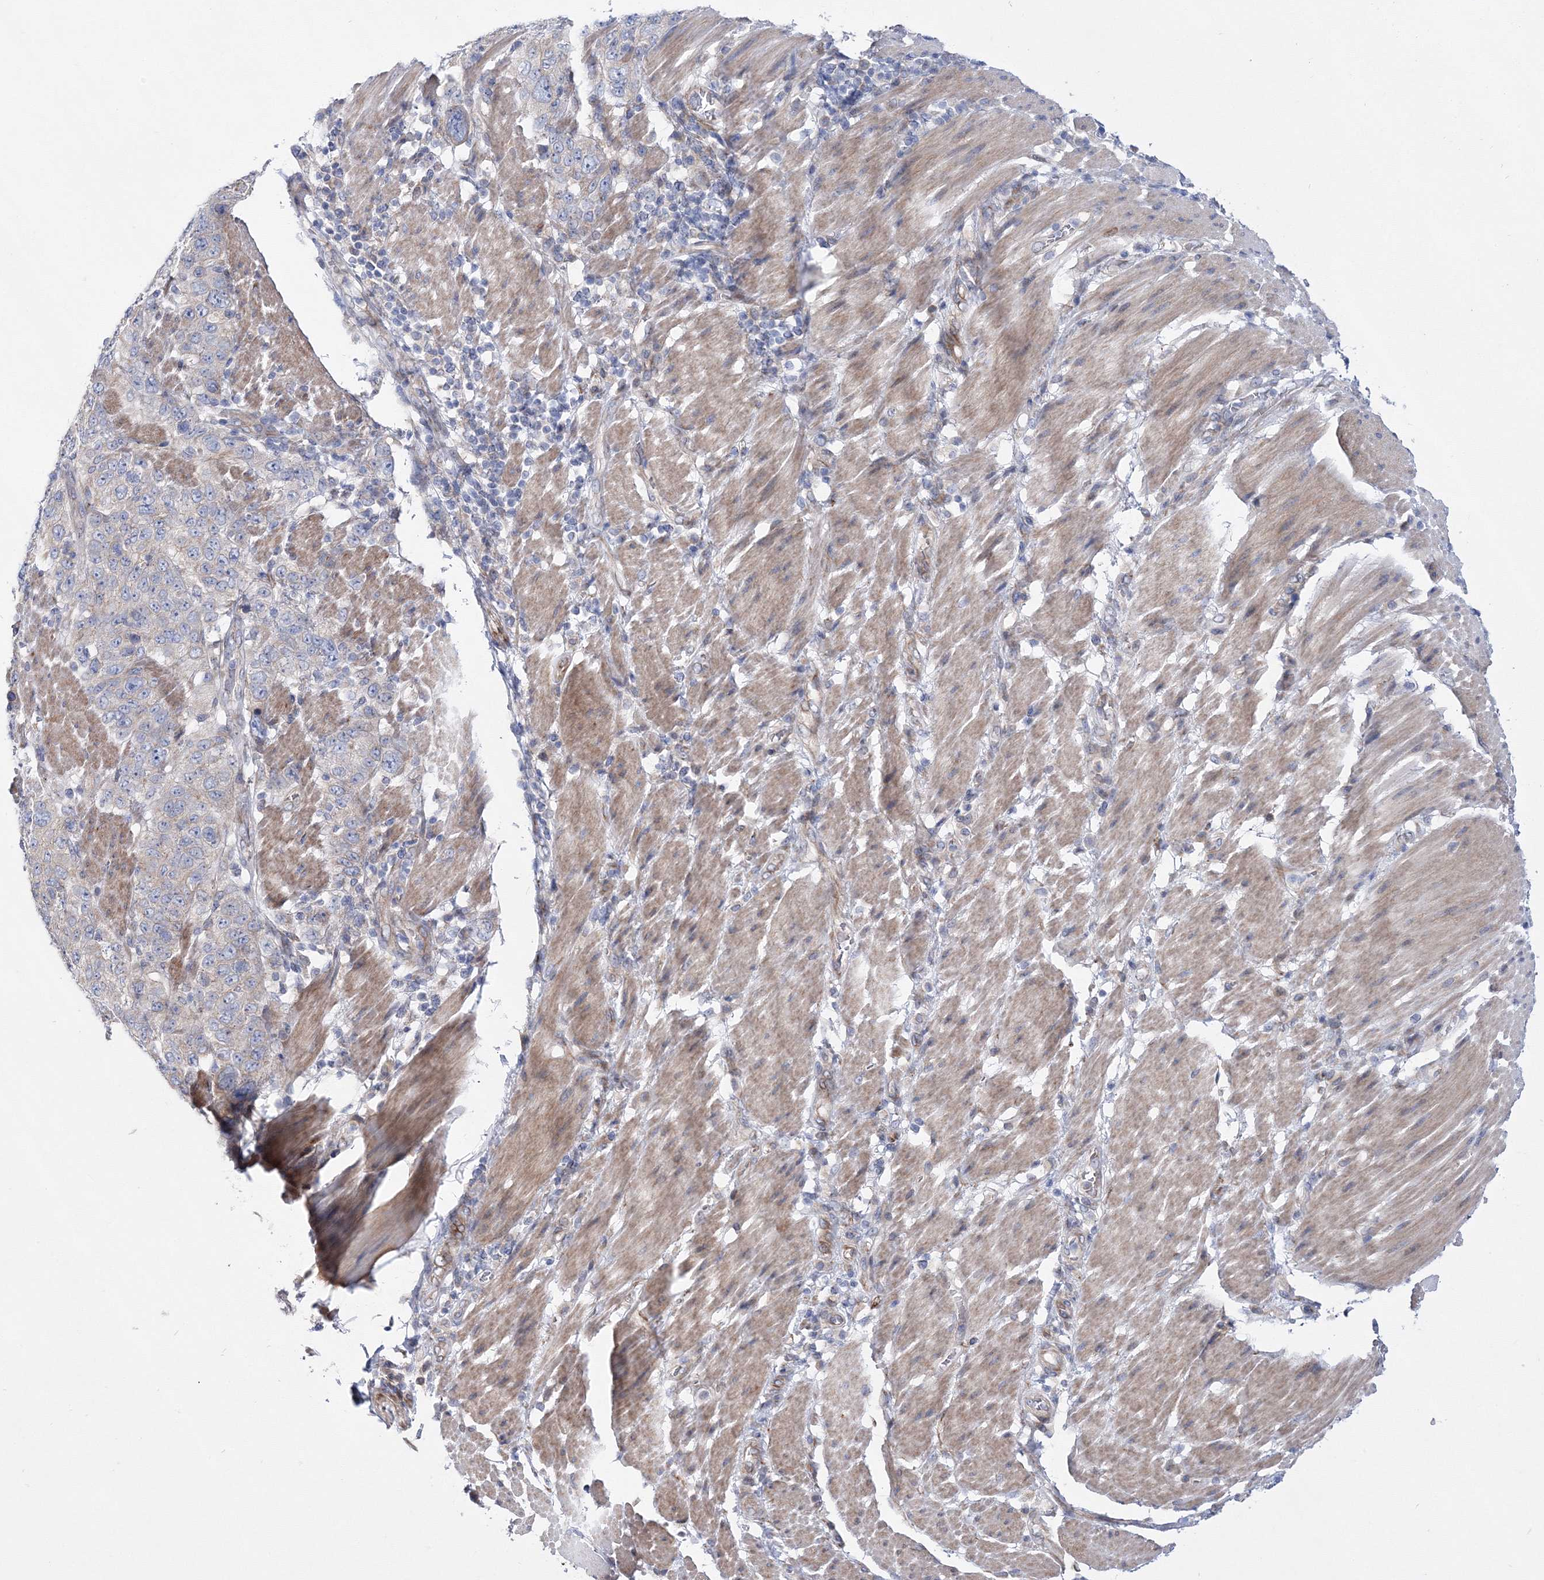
{"staining": {"intensity": "negative", "quantity": "none", "location": "none"}, "tissue": "stomach cancer", "cell_type": "Tumor cells", "image_type": "cancer", "snomed": [{"axis": "morphology", "description": "Adenocarcinoma, NOS"}, {"axis": "topography", "description": "Stomach"}], "caption": "Immunohistochemical staining of stomach cancer (adenocarcinoma) demonstrates no significant positivity in tumor cells.", "gene": "ARHGAP32", "patient": {"sex": "male", "age": 48}}